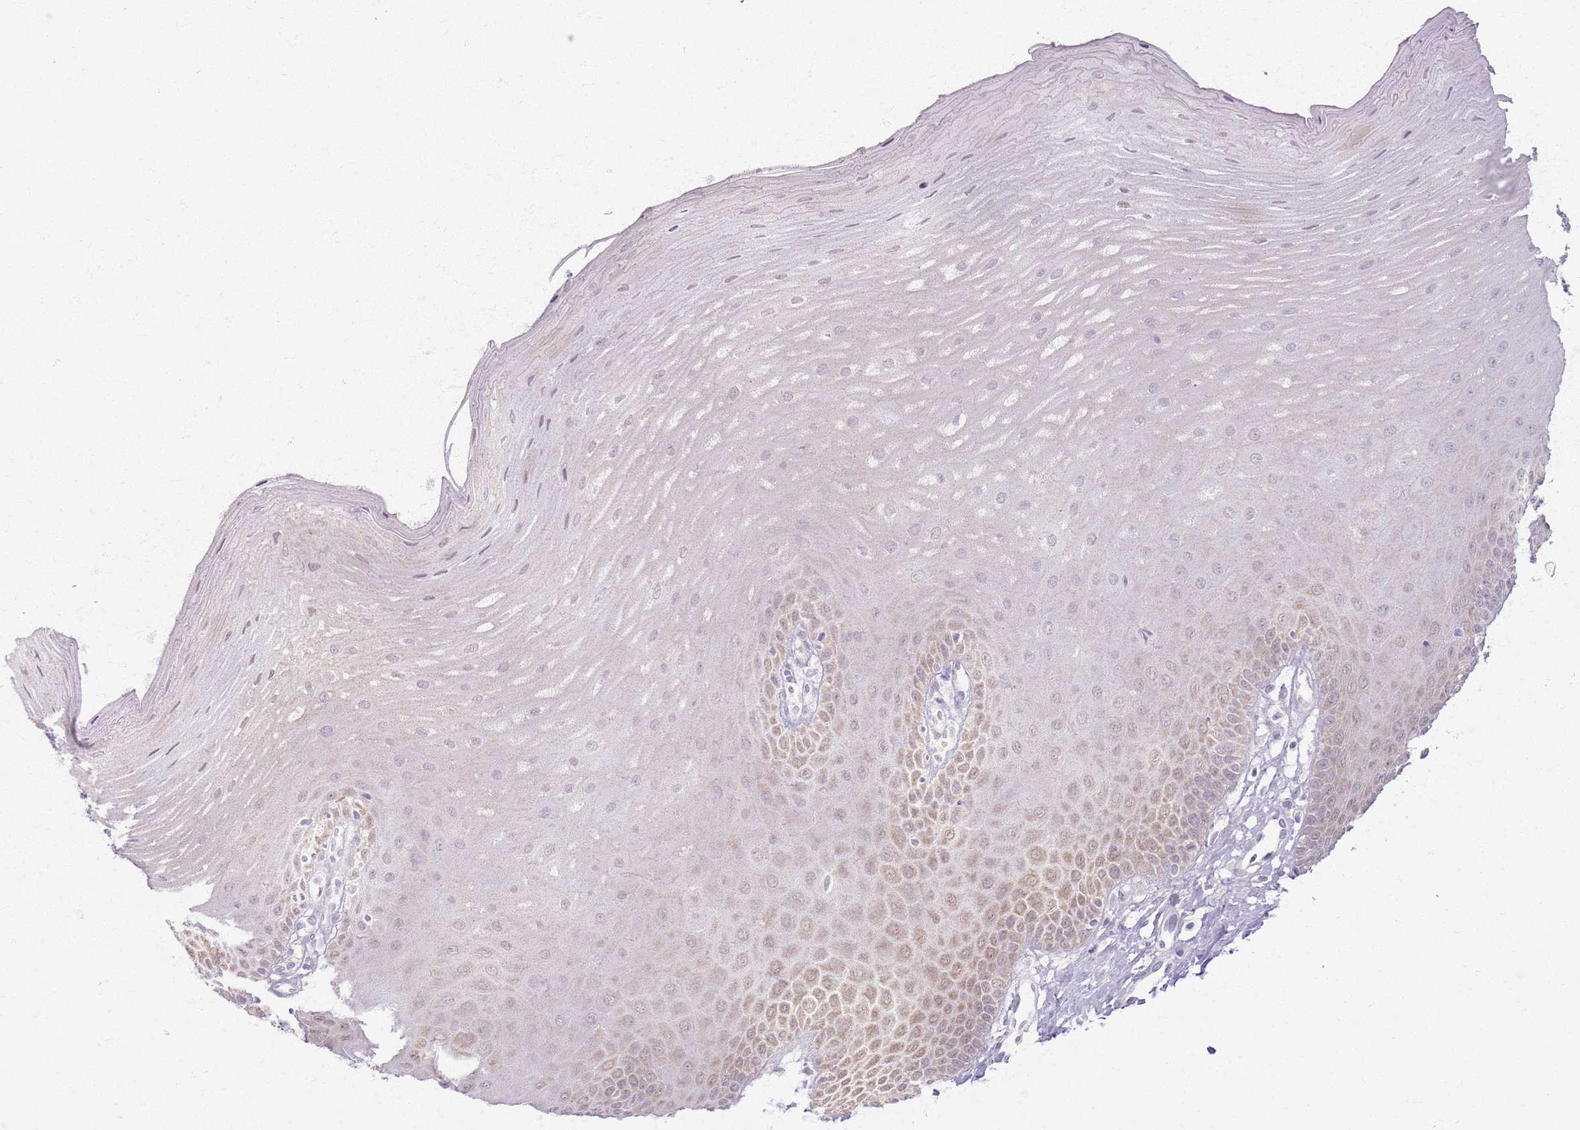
{"staining": {"intensity": "weak", "quantity": "<25%", "location": "cytoplasmic/membranous,nuclear"}, "tissue": "oral mucosa", "cell_type": "Squamous epithelial cells", "image_type": "normal", "snomed": [{"axis": "morphology", "description": "Normal tissue, NOS"}, {"axis": "topography", "description": "Oral tissue"}], "caption": "This is an immunohistochemistry micrograph of benign human oral mucosa. There is no staining in squamous epithelial cells.", "gene": "CRIPT", "patient": {"sex": "female", "age": 39}}